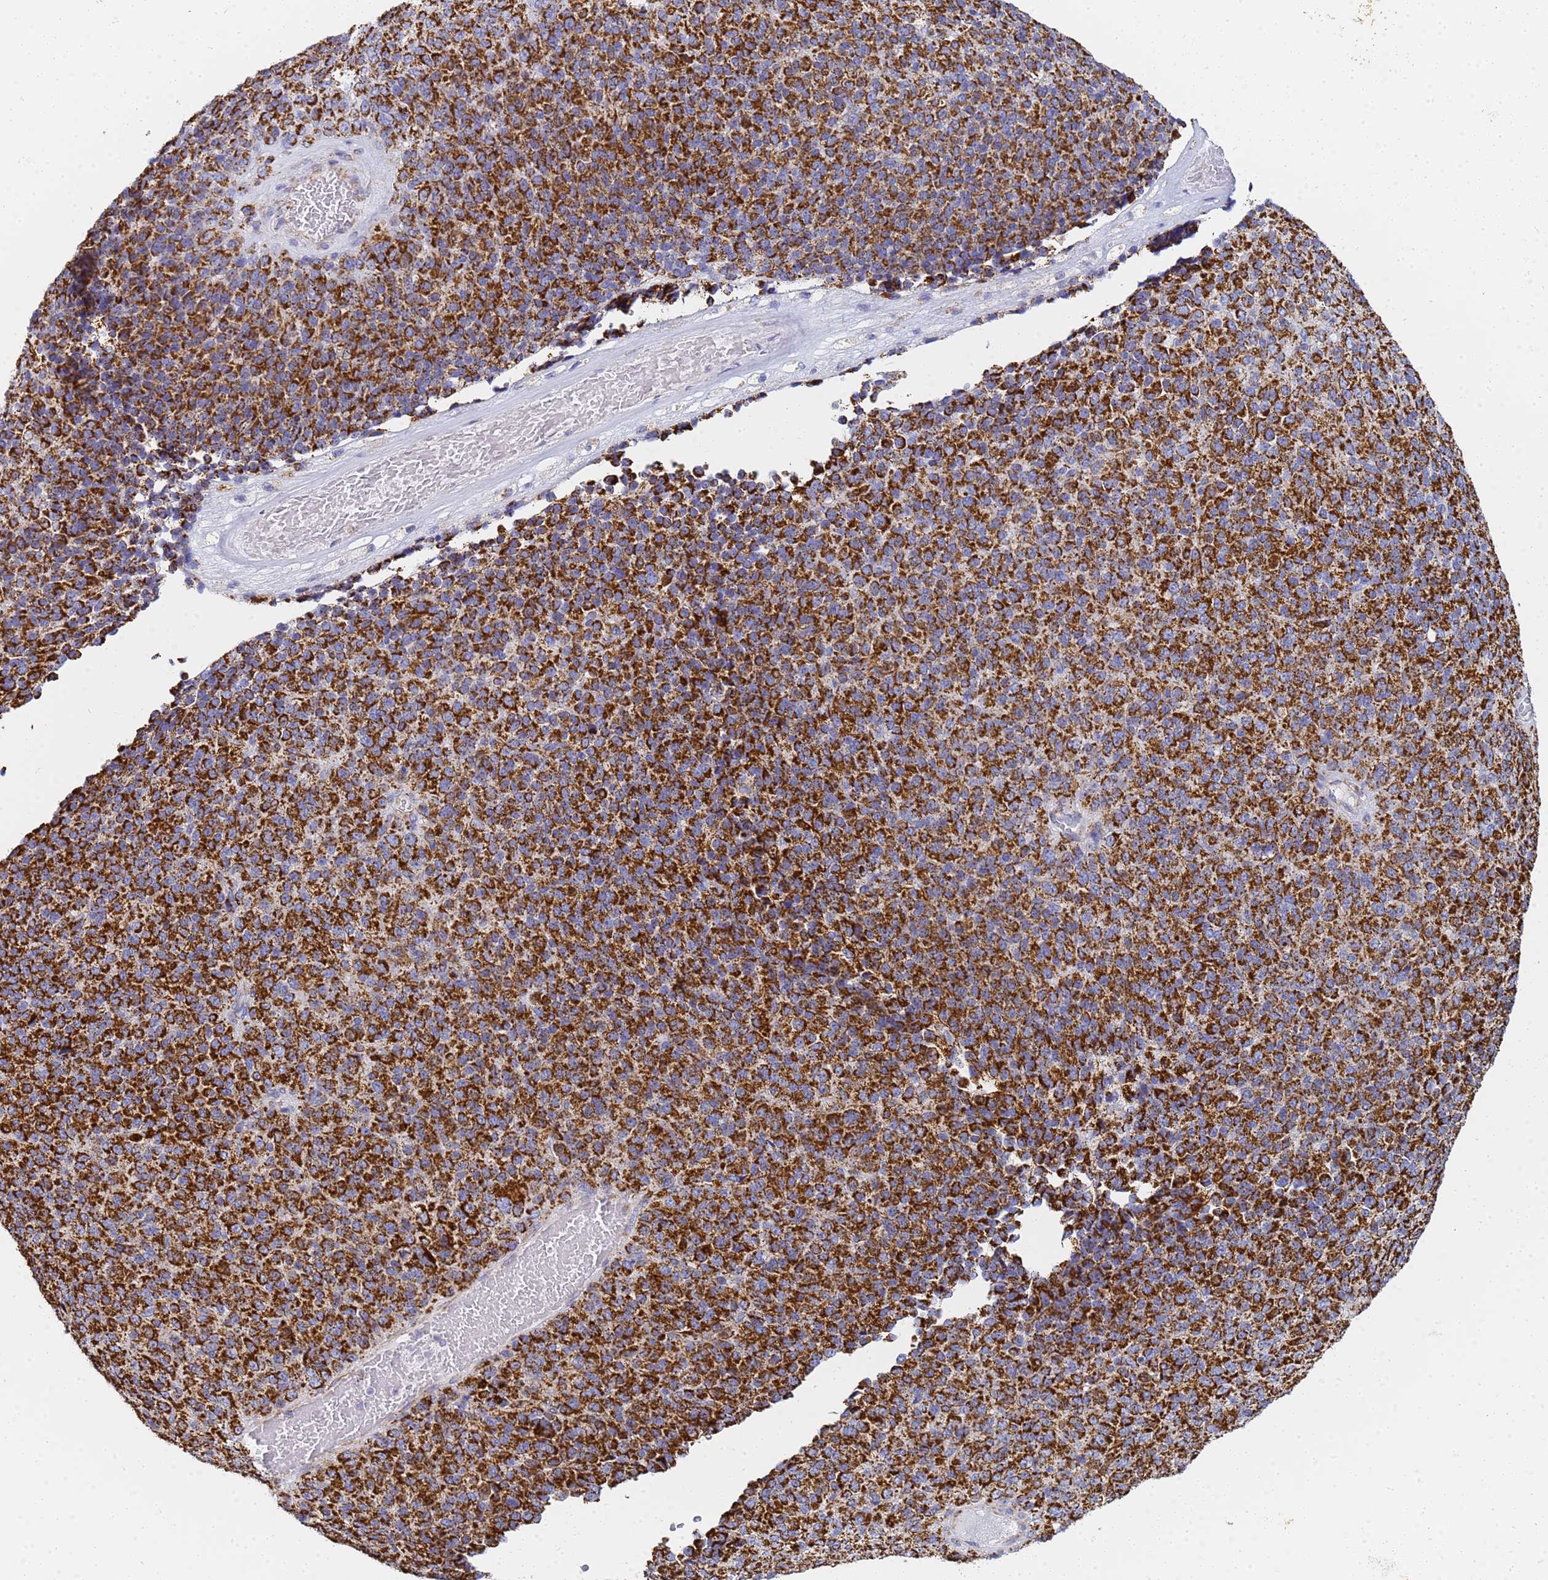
{"staining": {"intensity": "strong", "quantity": ">75%", "location": "cytoplasmic/membranous"}, "tissue": "melanoma", "cell_type": "Tumor cells", "image_type": "cancer", "snomed": [{"axis": "morphology", "description": "Malignant melanoma, Metastatic site"}, {"axis": "topography", "description": "Brain"}], "caption": "This is an image of immunohistochemistry (IHC) staining of malignant melanoma (metastatic site), which shows strong staining in the cytoplasmic/membranous of tumor cells.", "gene": "CNIH4", "patient": {"sex": "female", "age": 56}}